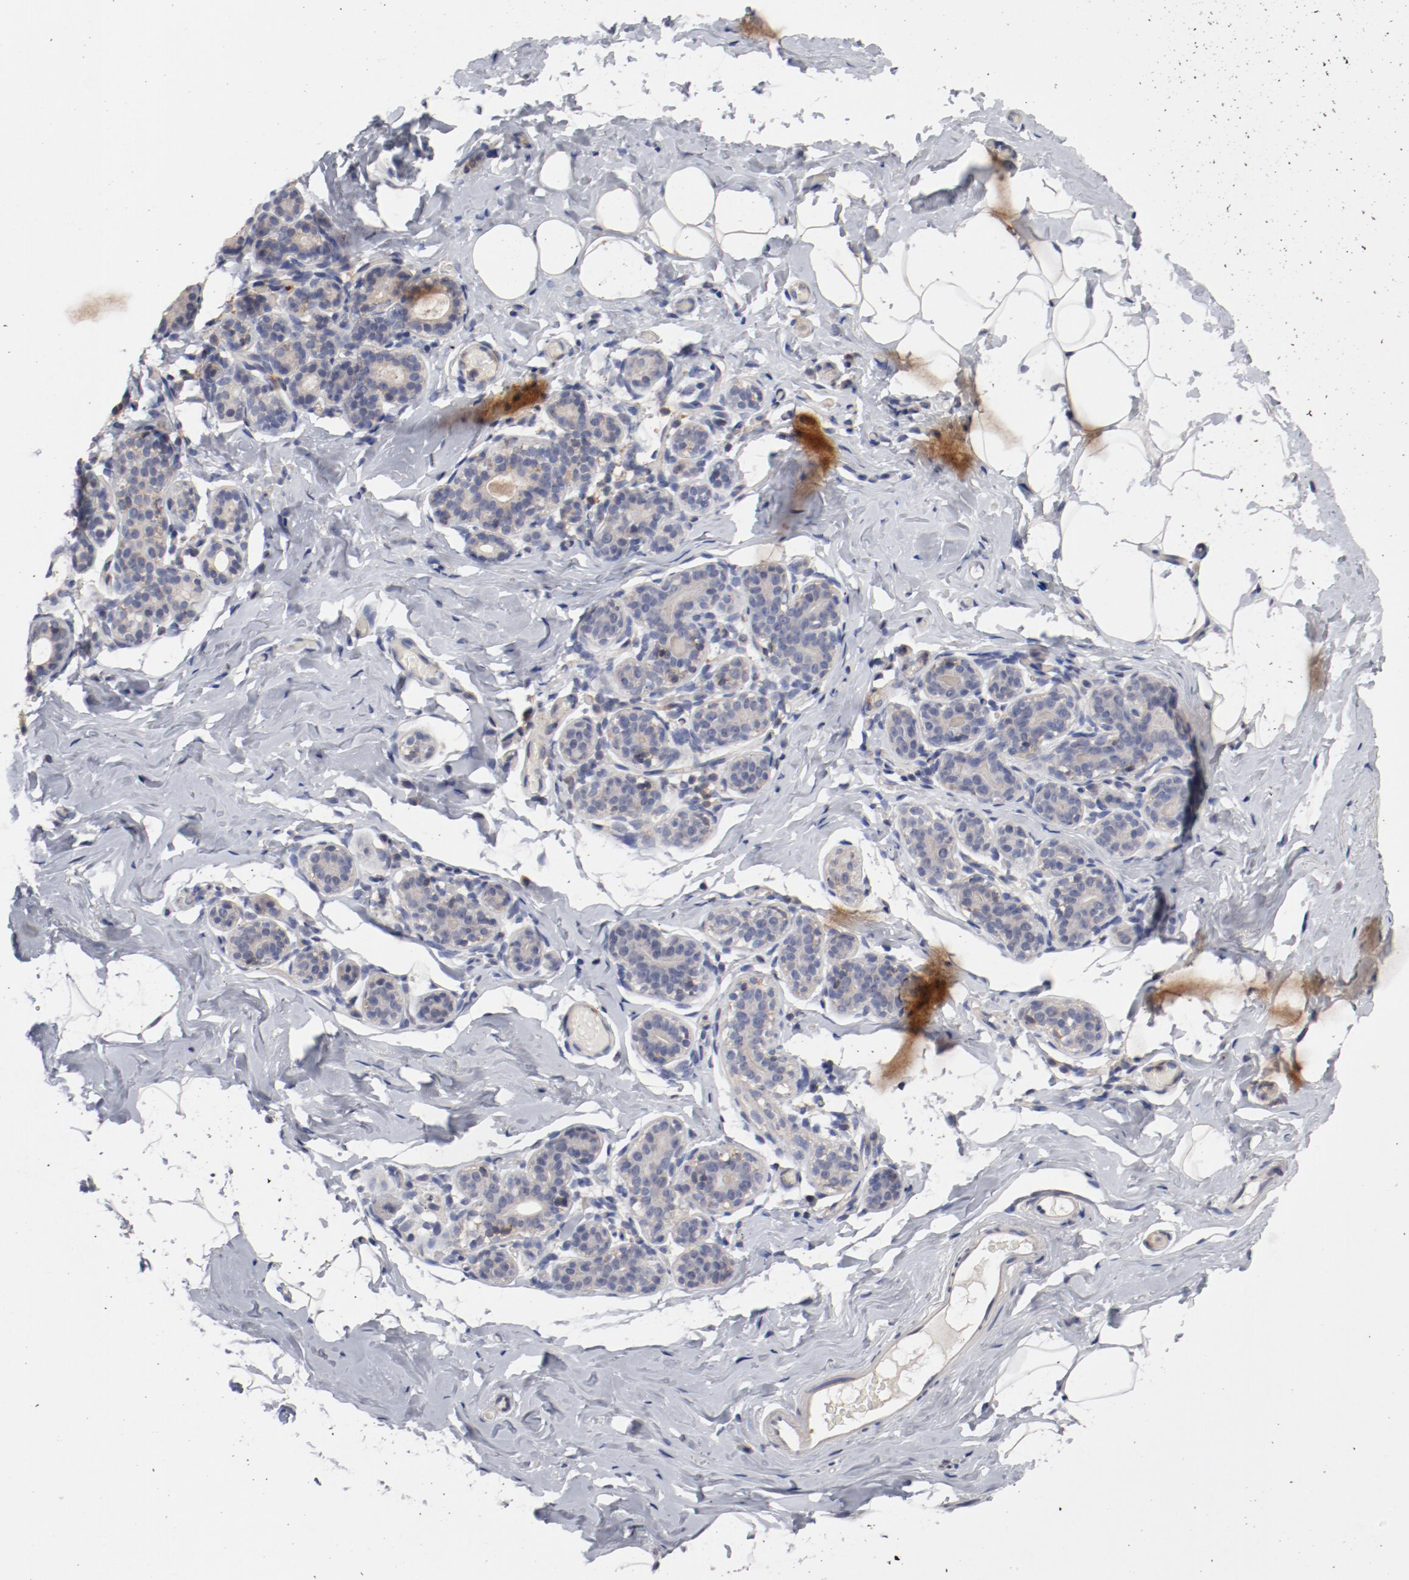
{"staining": {"intensity": "negative", "quantity": "none", "location": "none"}, "tissue": "breast", "cell_type": "Adipocytes", "image_type": "normal", "snomed": [{"axis": "morphology", "description": "Normal tissue, NOS"}, {"axis": "topography", "description": "Breast"}, {"axis": "topography", "description": "Soft tissue"}], "caption": "Adipocytes show no significant staining in benign breast. (DAB (3,3'-diaminobenzidine) immunohistochemistry (IHC), high magnification).", "gene": "CBL", "patient": {"sex": "female", "age": 75}}